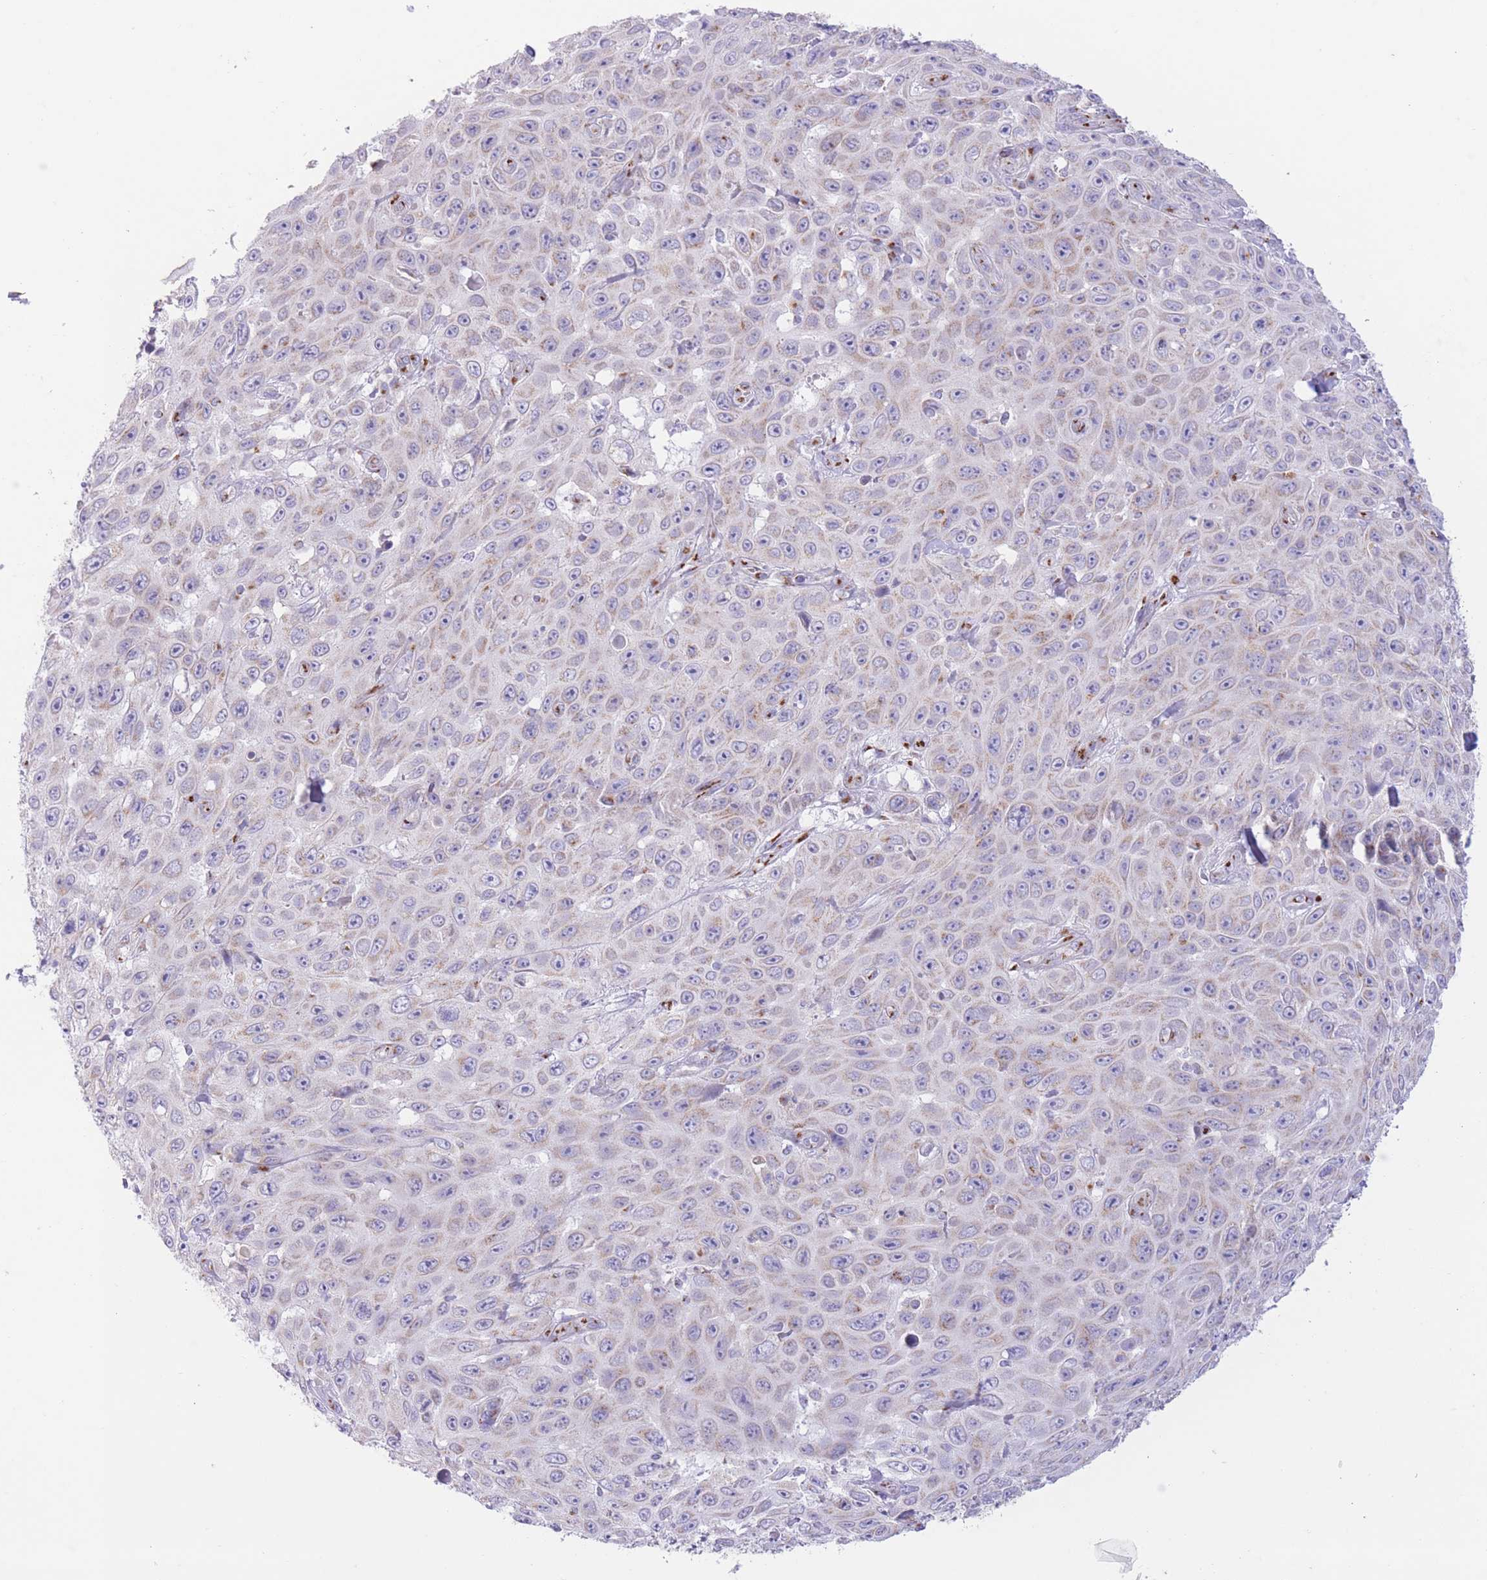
{"staining": {"intensity": "negative", "quantity": "none", "location": "none"}, "tissue": "skin cancer", "cell_type": "Tumor cells", "image_type": "cancer", "snomed": [{"axis": "morphology", "description": "Squamous cell carcinoma, NOS"}, {"axis": "topography", "description": "Skin"}], "caption": "There is no significant positivity in tumor cells of skin cancer.", "gene": "MPND", "patient": {"sex": "male", "age": 82}}